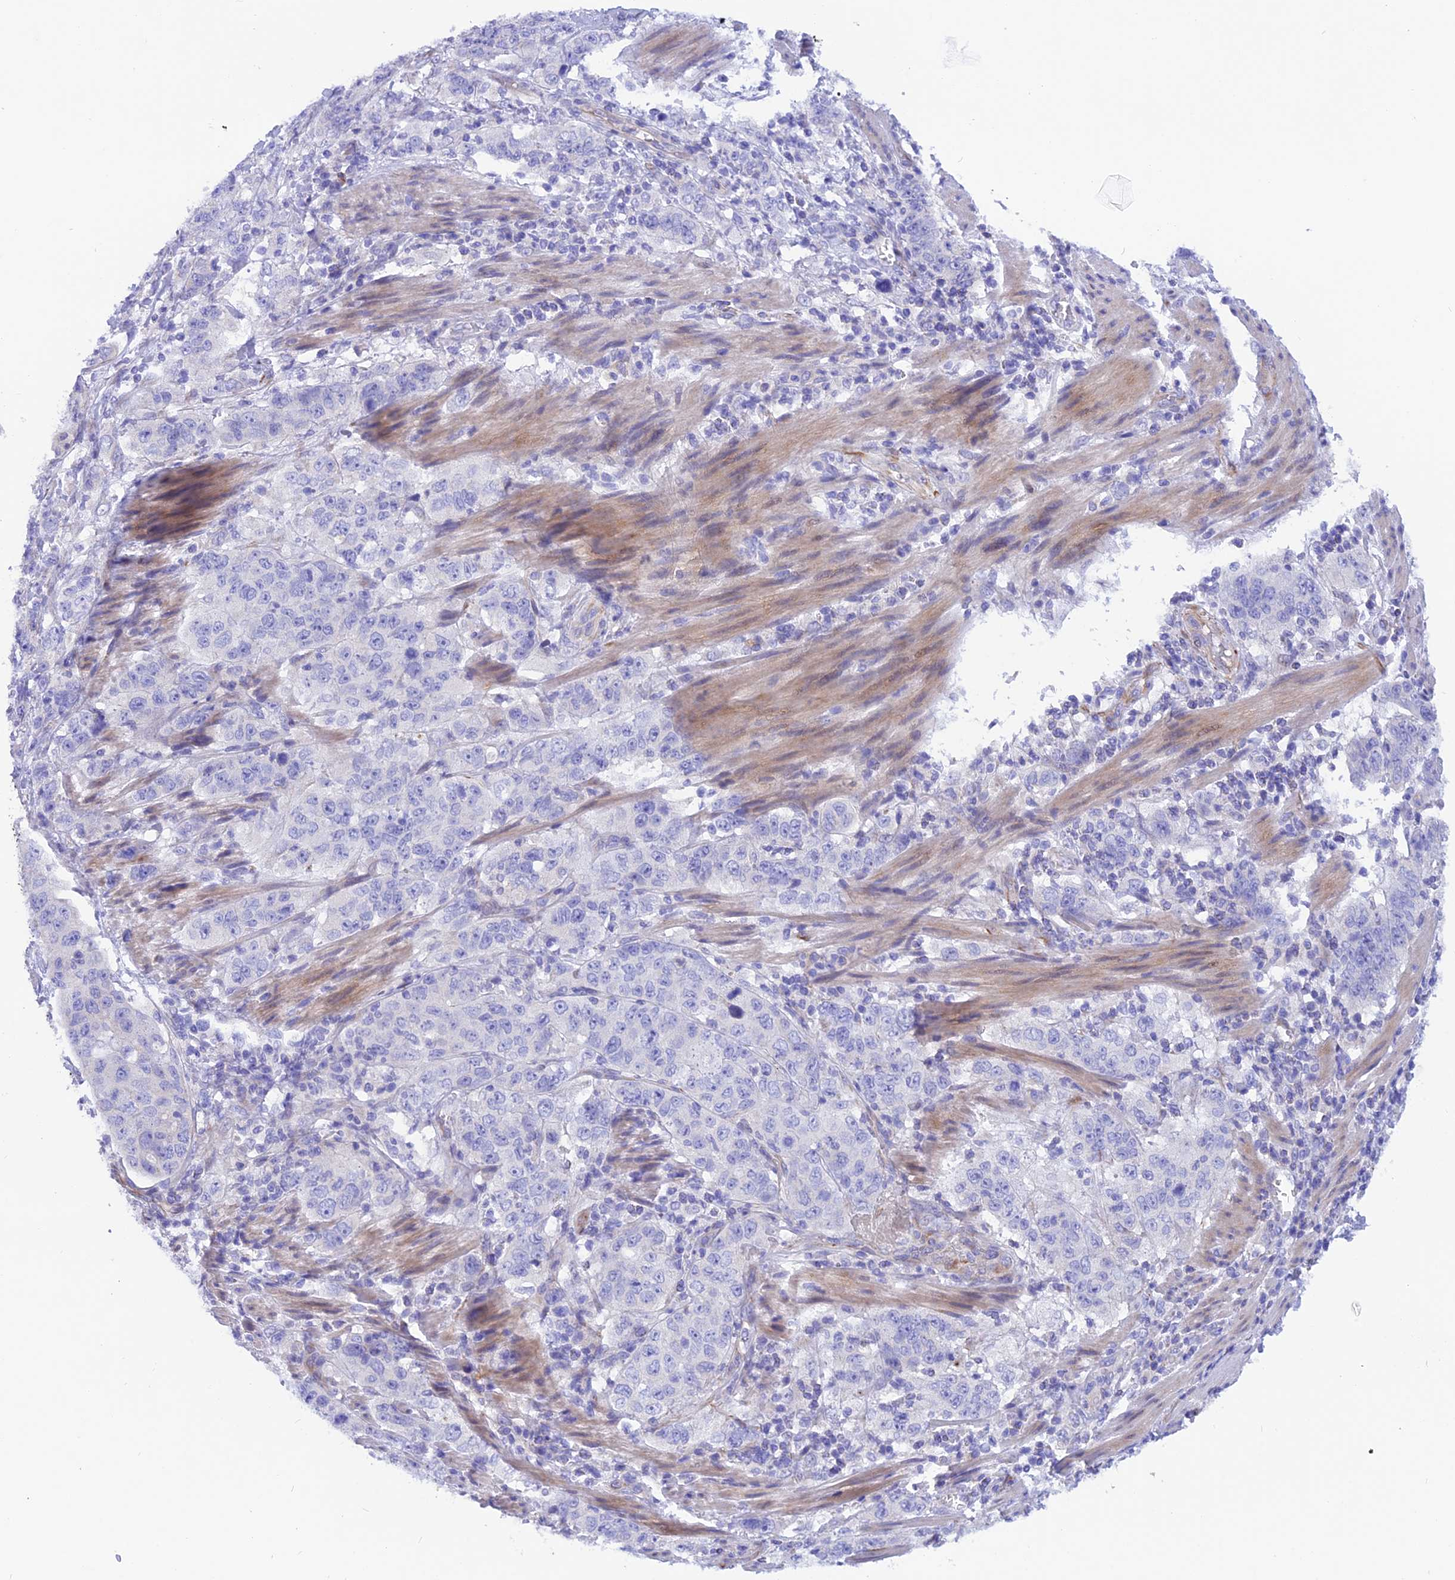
{"staining": {"intensity": "negative", "quantity": "none", "location": "none"}, "tissue": "stomach cancer", "cell_type": "Tumor cells", "image_type": "cancer", "snomed": [{"axis": "morphology", "description": "Adenocarcinoma, NOS"}, {"axis": "topography", "description": "Stomach"}], "caption": "Immunohistochemistry of adenocarcinoma (stomach) reveals no staining in tumor cells.", "gene": "TMEM138", "patient": {"sex": "male", "age": 48}}